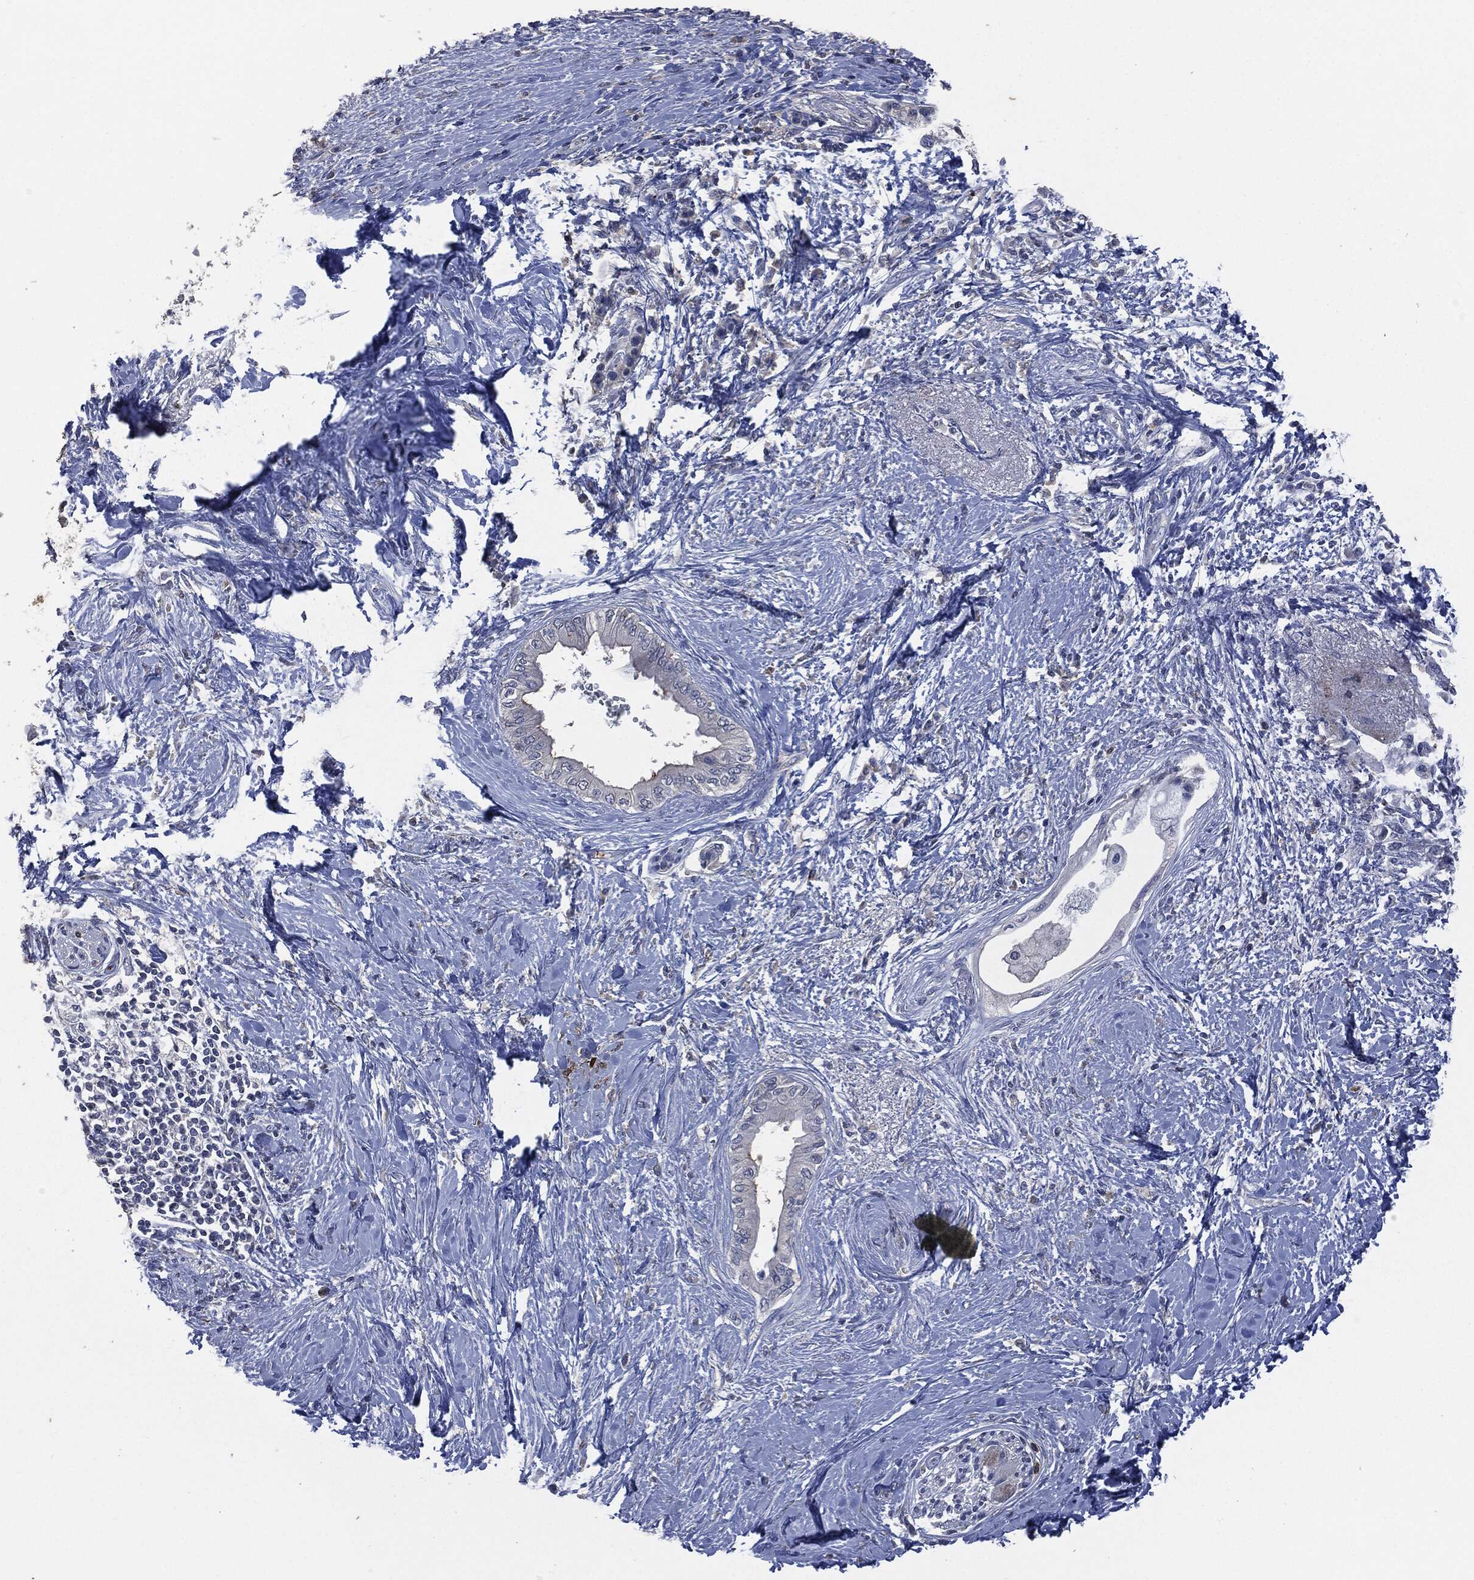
{"staining": {"intensity": "negative", "quantity": "none", "location": "none"}, "tissue": "pancreatic cancer", "cell_type": "Tumor cells", "image_type": "cancer", "snomed": [{"axis": "morphology", "description": "Normal tissue, NOS"}, {"axis": "morphology", "description": "Adenocarcinoma, NOS"}, {"axis": "topography", "description": "Pancreas"}, {"axis": "topography", "description": "Duodenum"}], "caption": "The IHC photomicrograph has no significant positivity in tumor cells of pancreatic cancer tissue.", "gene": "CD33", "patient": {"sex": "female", "age": 60}}